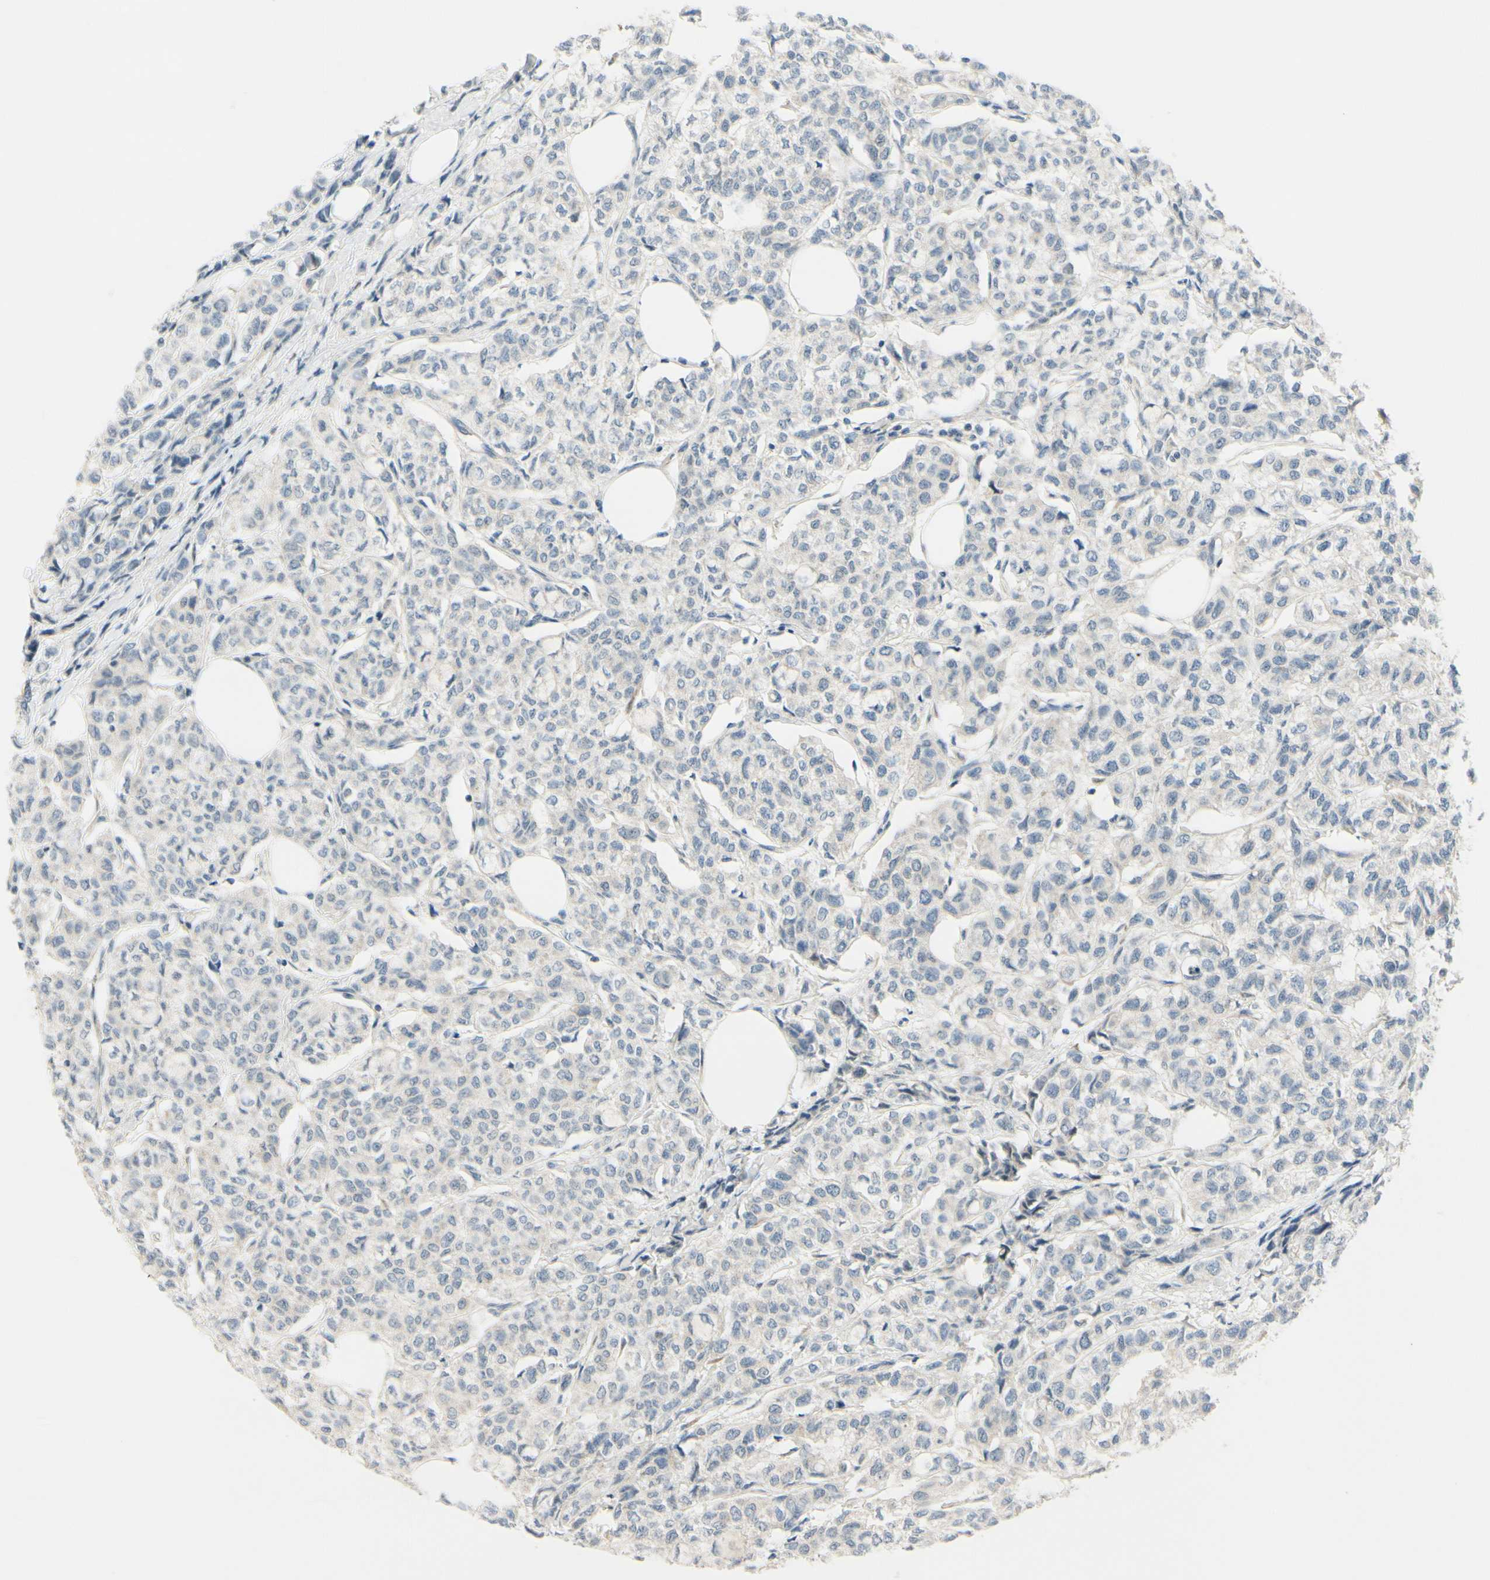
{"staining": {"intensity": "negative", "quantity": "none", "location": "none"}, "tissue": "breast cancer", "cell_type": "Tumor cells", "image_type": "cancer", "snomed": [{"axis": "morphology", "description": "Lobular carcinoma"}, {"axis": "topography", "description": "Breast"}], "caption": "Breast lobular carcinoma stained for a protein using immunohistochemistry displays no expression tumor cells.", "gene": "FHL2", "patient": {"sex": "female", "age": 60}}